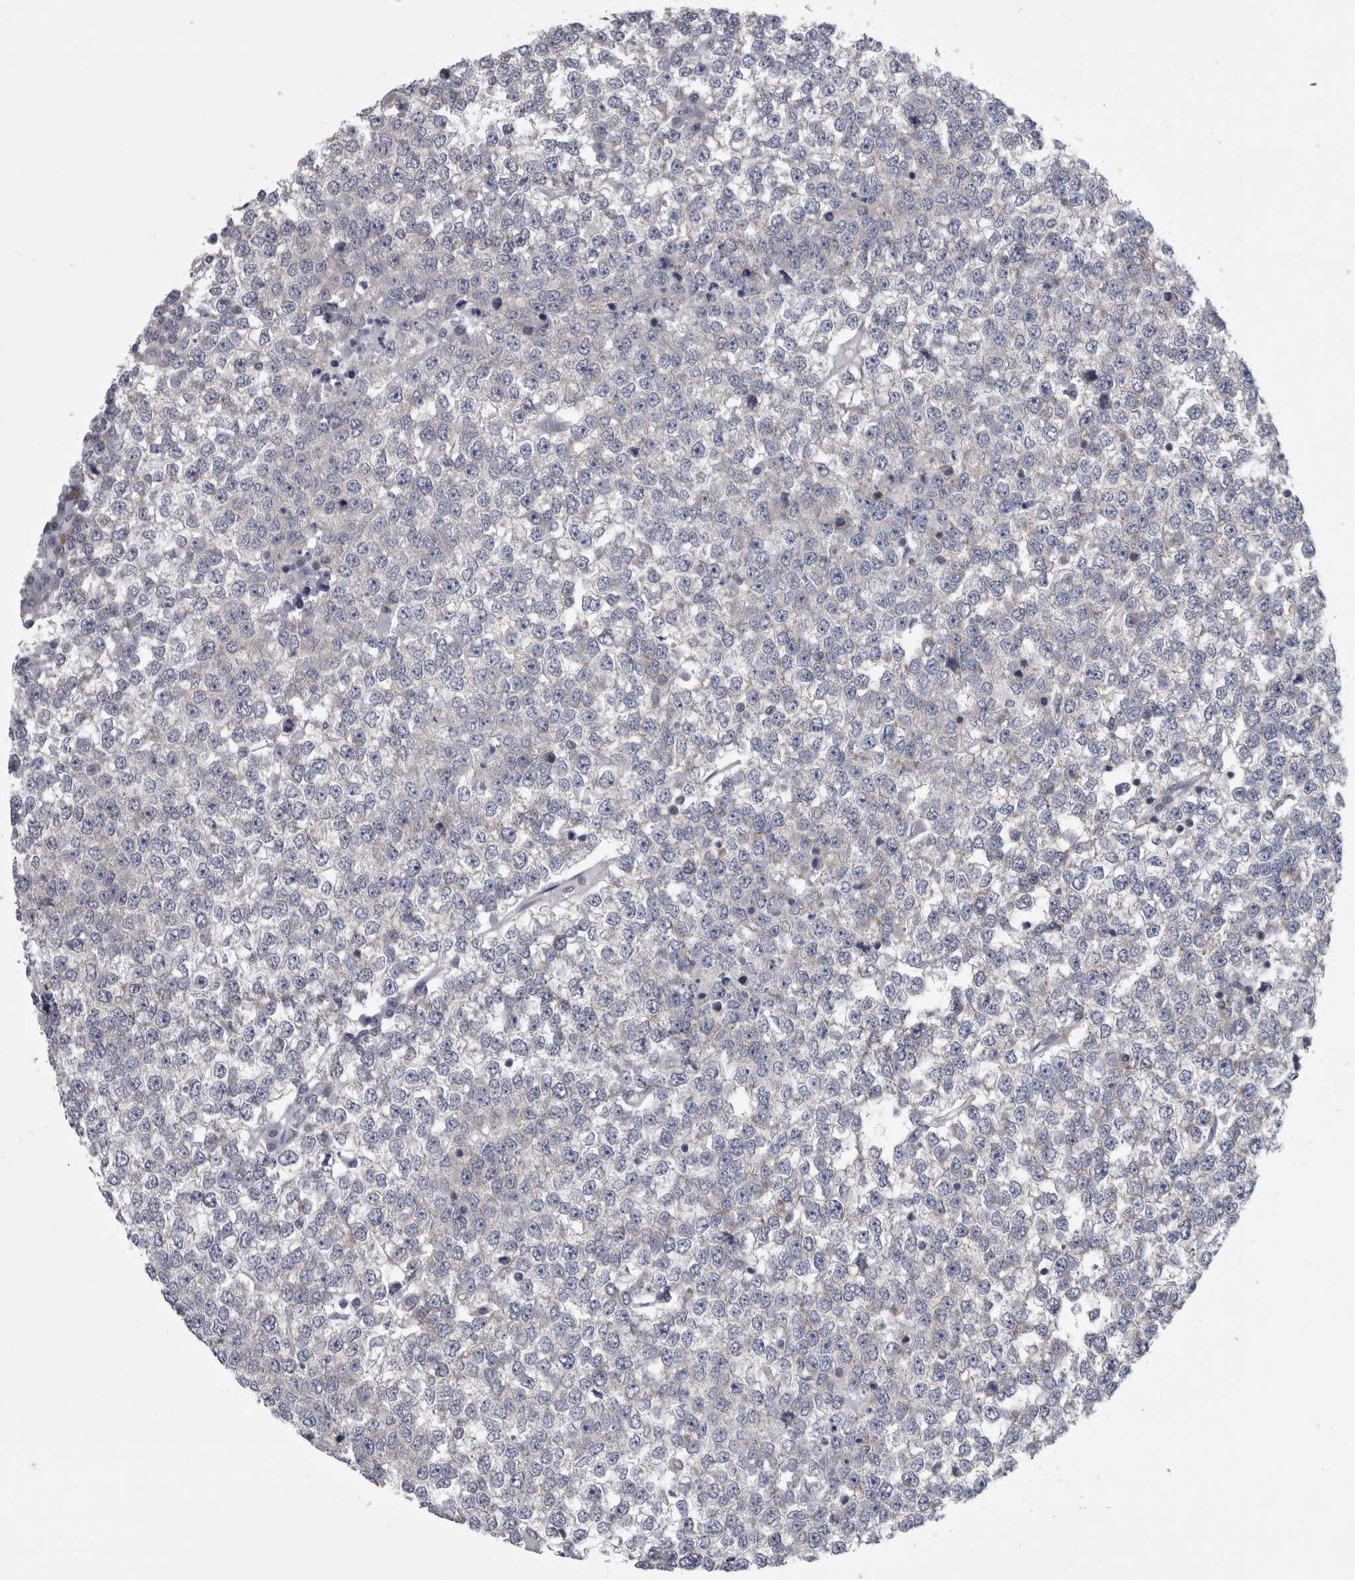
{"staining": {"intensity": "negative", "quantity": "none", "location": "none"}, "tissue": "testis cancer", "cell_type": "Tumor cells", "image_type": "cancer", "snomed": [{"axis": "morphology", "description": "Seminoma, NOS"}, {"axis": "topography", "description": "Testis"}], "caption": "An immunohistochemistry image of testis cancer (seminoma) is shown. There is no staining in tumor cells of testis cancer (seminoma).", "gene": "PRRC2C", "patient": {"sex": "male", "age": 65}}